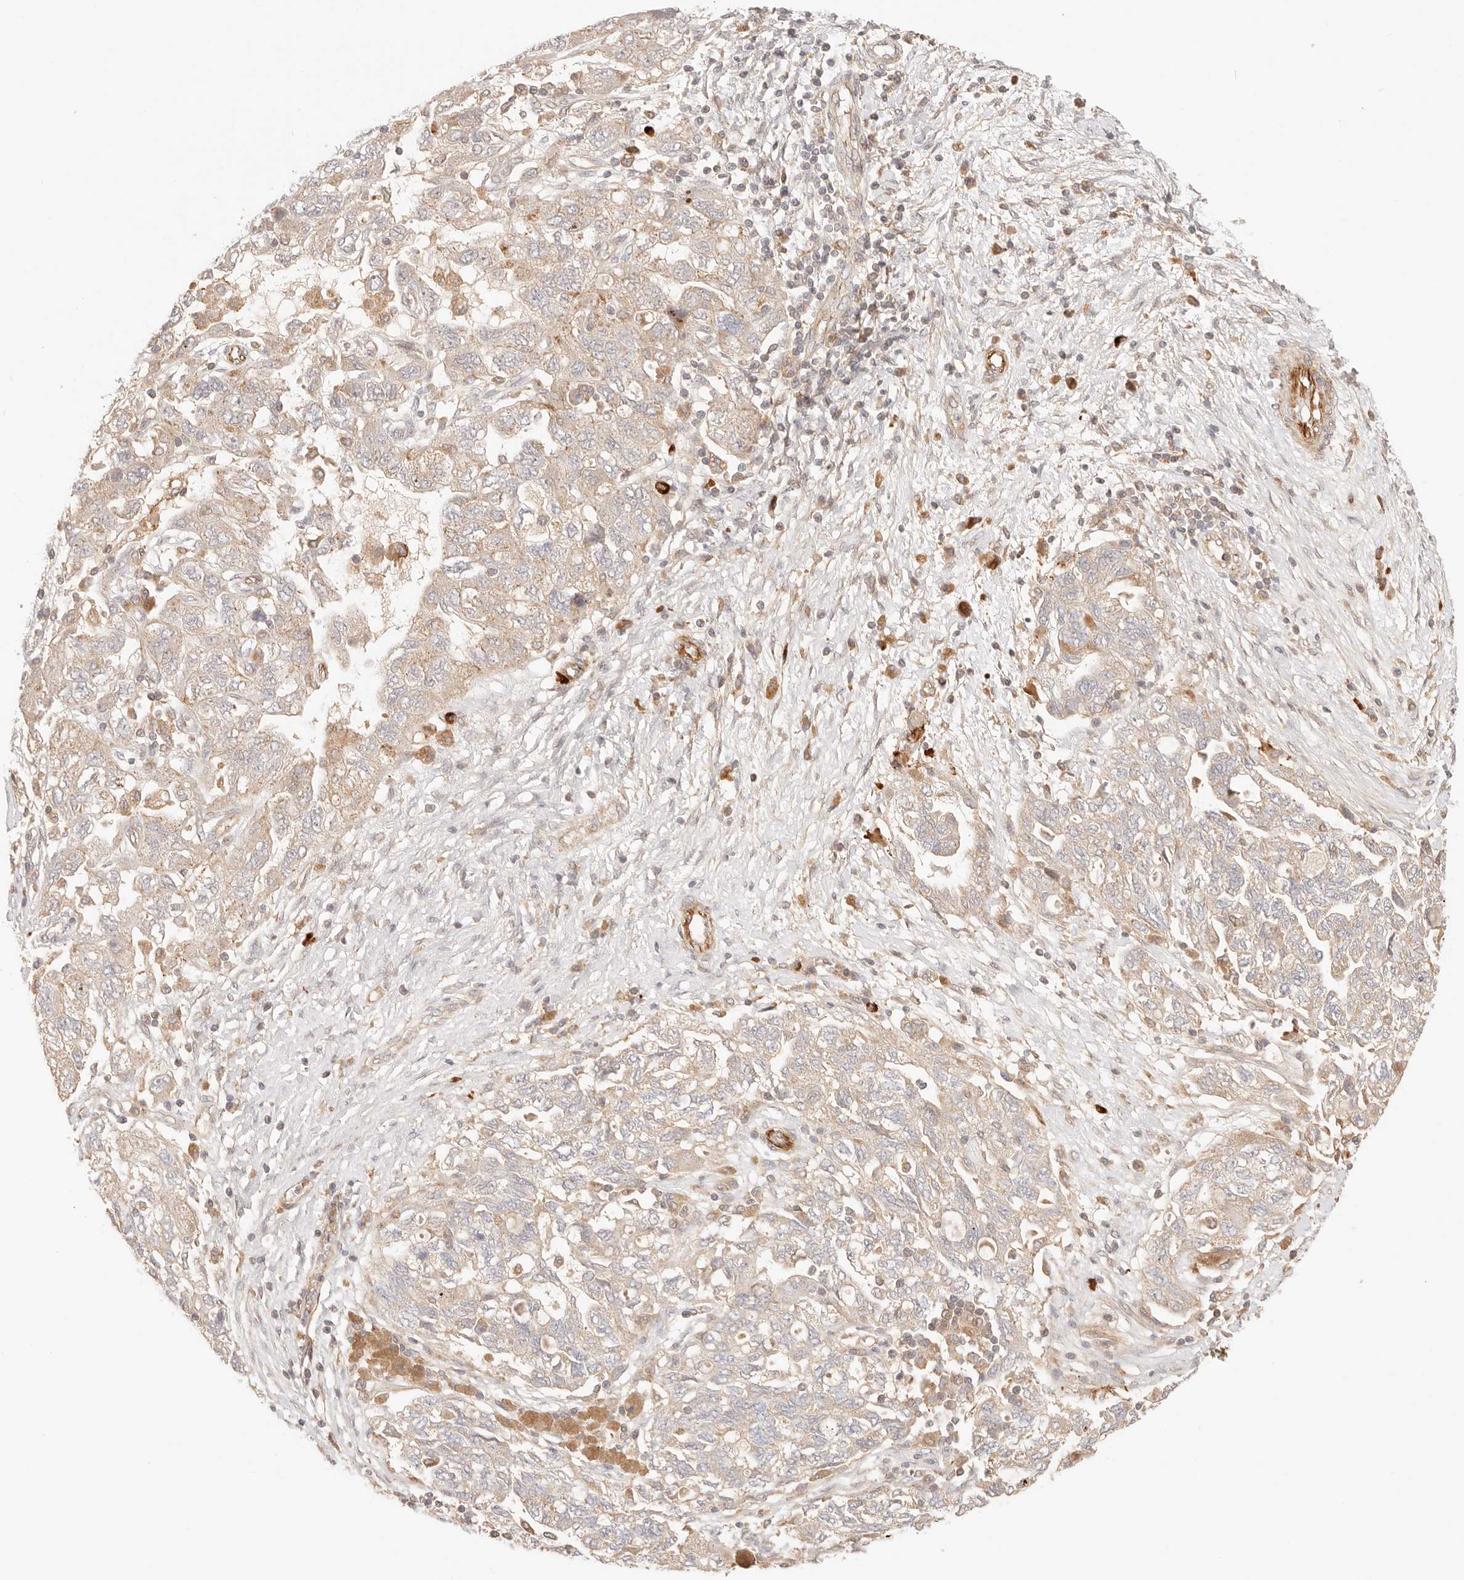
{"staining": {"intensity": "weak", "quantity": ">75%", "location": "cytoplasmic/membranous"}, "tissue": "ovarian cancer", "cell_type": "Tumor cells", "image_type": "cancer", "snomed": [{"axis": "morphology", "description": "Carcinoma, NOS"}, {"axis": "morphology", "description": "Cystadenocarcinoma, serous, NOS"}, {"axis": "topography", "description": "Ovary"}], "caption": "This is an image of immunohistochemistry (IHC) staining of ovarian cancer, which shows weak positivity in the cytoplasmic/membranous of tumor cells.", "gene": "IL1R2", "patient": {"sex": "female", "age": 69}}